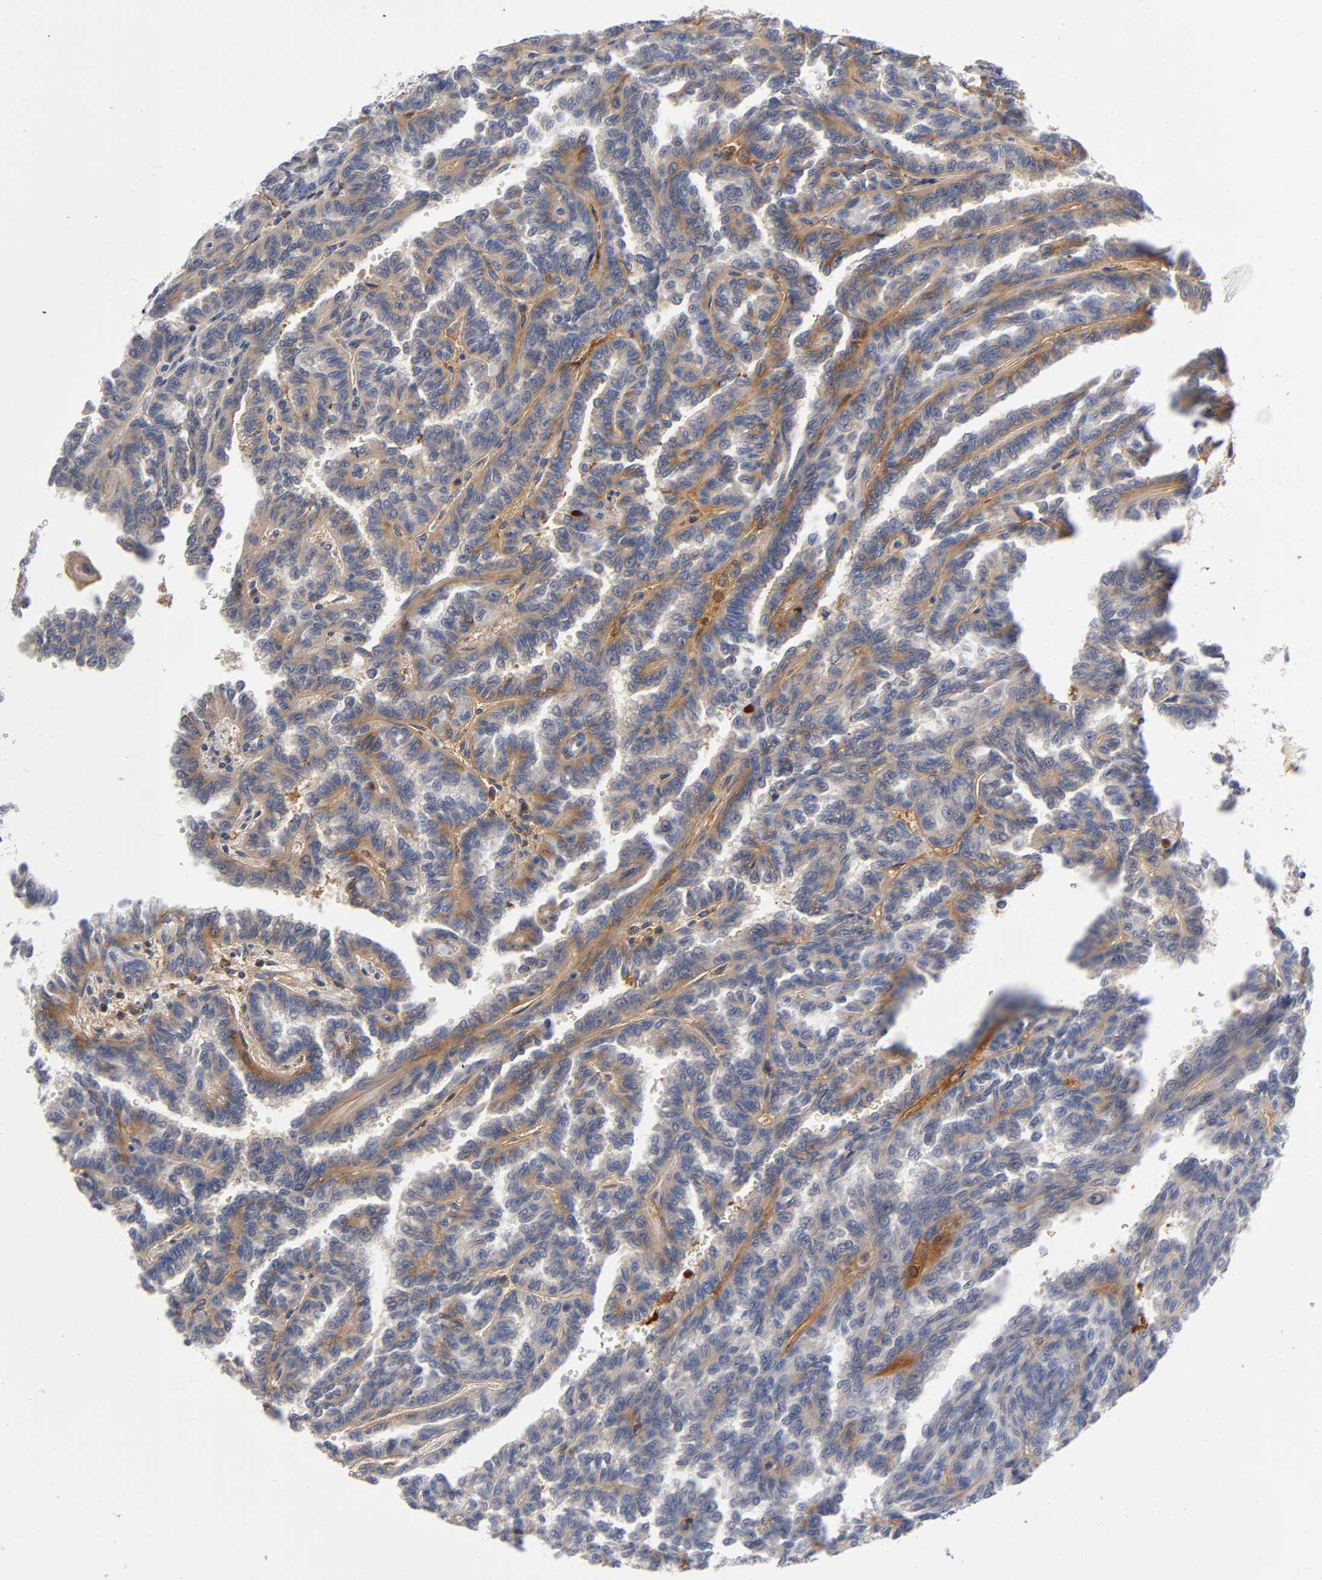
{"staining": {"intensity": "weak", "quantity": ">75%", "location": "cytoplasmic/membranous"}, "tissue": "renal cancer", "cell_type": "Tumor cells", "image_type": "cancer", "snomed": [{"axis": "morphology", "description": "Inflammation, NOS"}, {"axis": "morphology", "description": "Adenocarcinoma, NOS"}, {"axis": "topography", "description": "Kidney"}], "caption": "Immunohistochemical staining of human renal adenocarcinoma displays weak cytoplasmic/membranous protein expression in about >75% of tumor cells.", "gene": "NOVA1", "patient": {"sex": "male", "age": 68}}